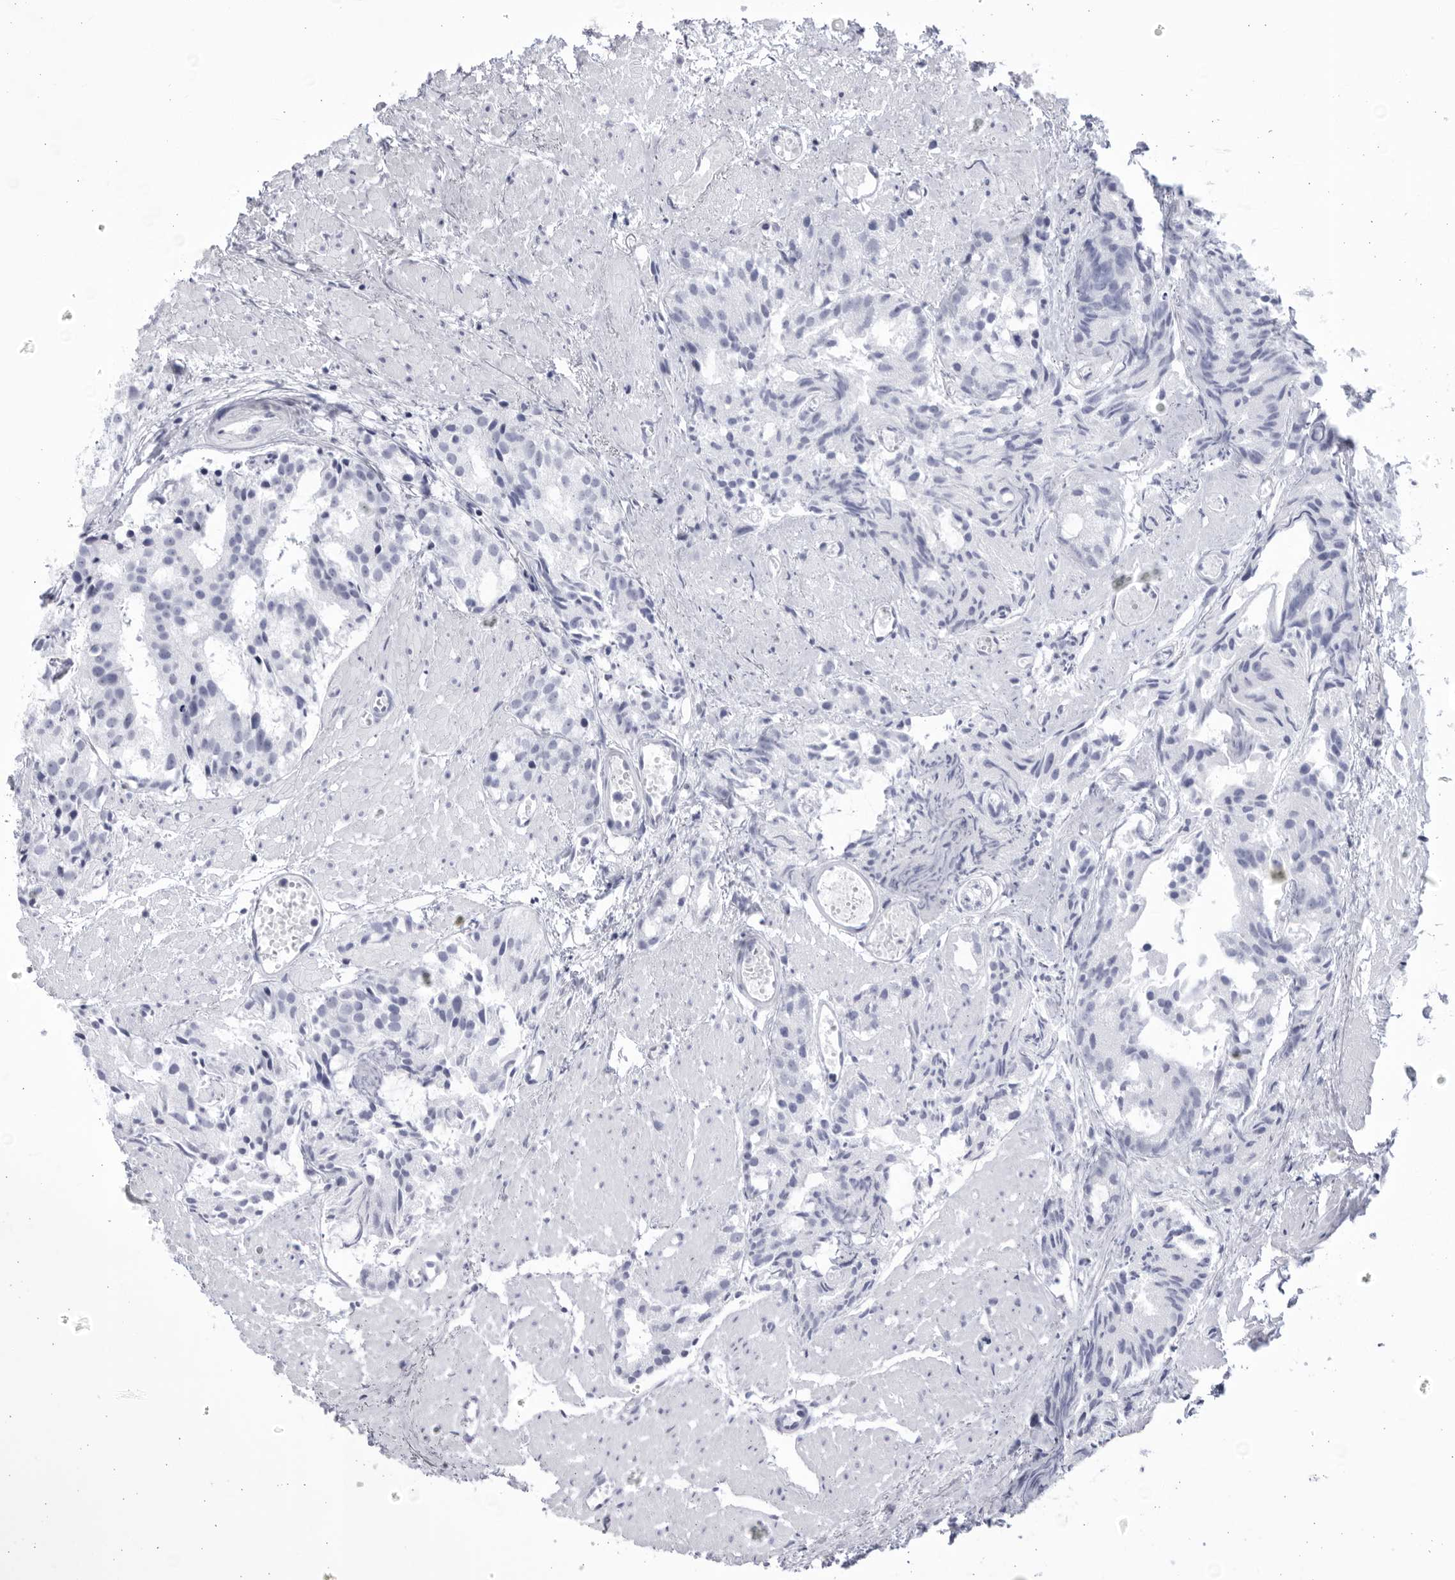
{"staining": {"intensity": "negative", "quantity": "none", "location": "none"}, "tissue": "prostate cancer", "cell_type": "Tumor cells", "image_type": "cancer", "snomed": [{"axis": "morphology", "description": "Adenocarcinoma, Low grade"}, {"axis": "topography", "description": "Prostate"}], "caption": "IHC image of adenocarcinoma (low-grade) (prostate) stained for a protein (brown), which reveals no staining in tumor cells.", "gene": "CCDC181", "patient": {"sex": "male", "age": 88}}